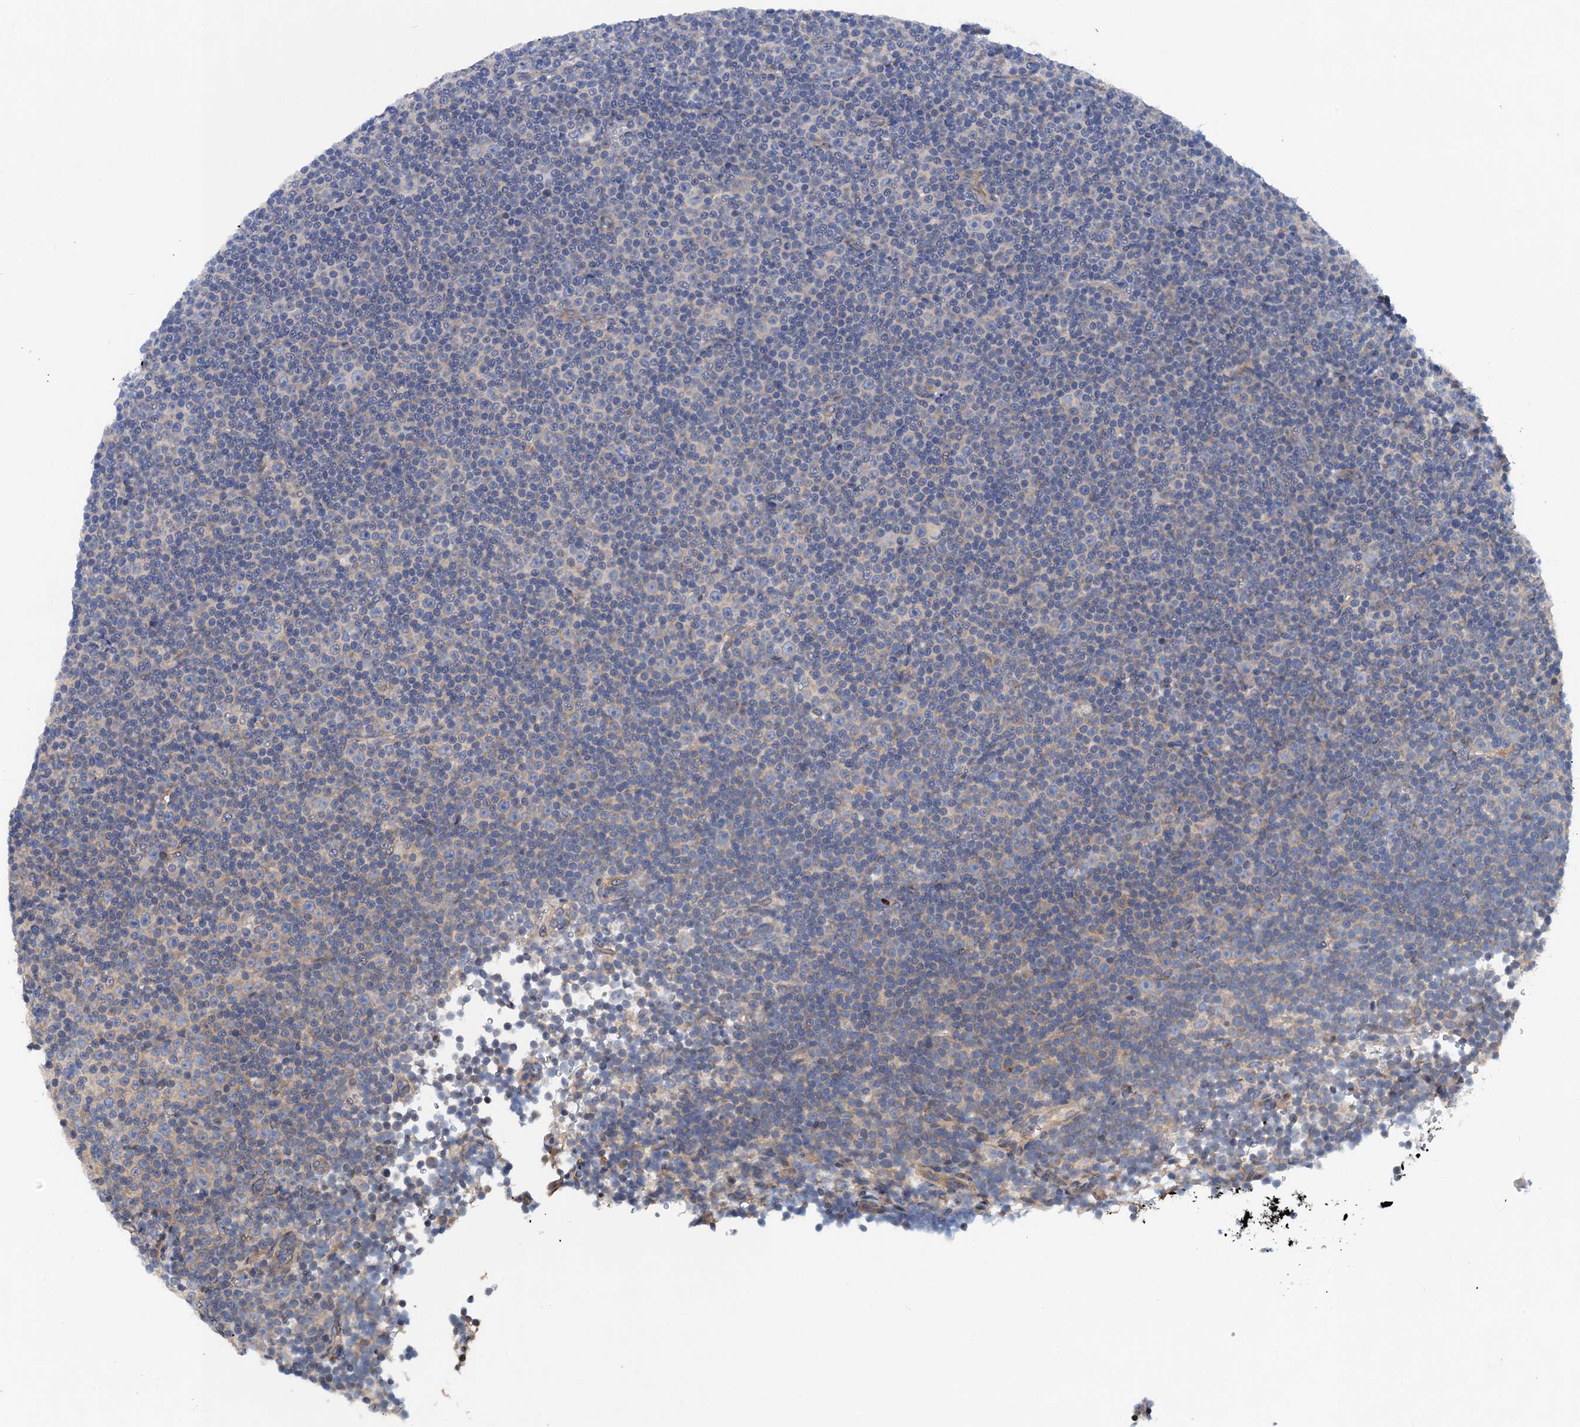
{"staining": {"intensity": "negative", "quantity": "none", "location": "none"}, "tissue": "lymphoma", "cell_type": "Tumor cells", "image_type": "cancer", "snomed": [{"axis": "morphology", "description": "Malignant lymphoma, non-Hodgkin's type, Low grade"}, {"axis": "topography", "description": "Lymph node"}], "caption": "Low-grade malignant lymphoma, non-Hodgkin's type stained for a protein using immunohistochemistry demonstrates no staining tumor cells.", "gene": "NBEA", "patient": {"sex": "female", "age": 67}}